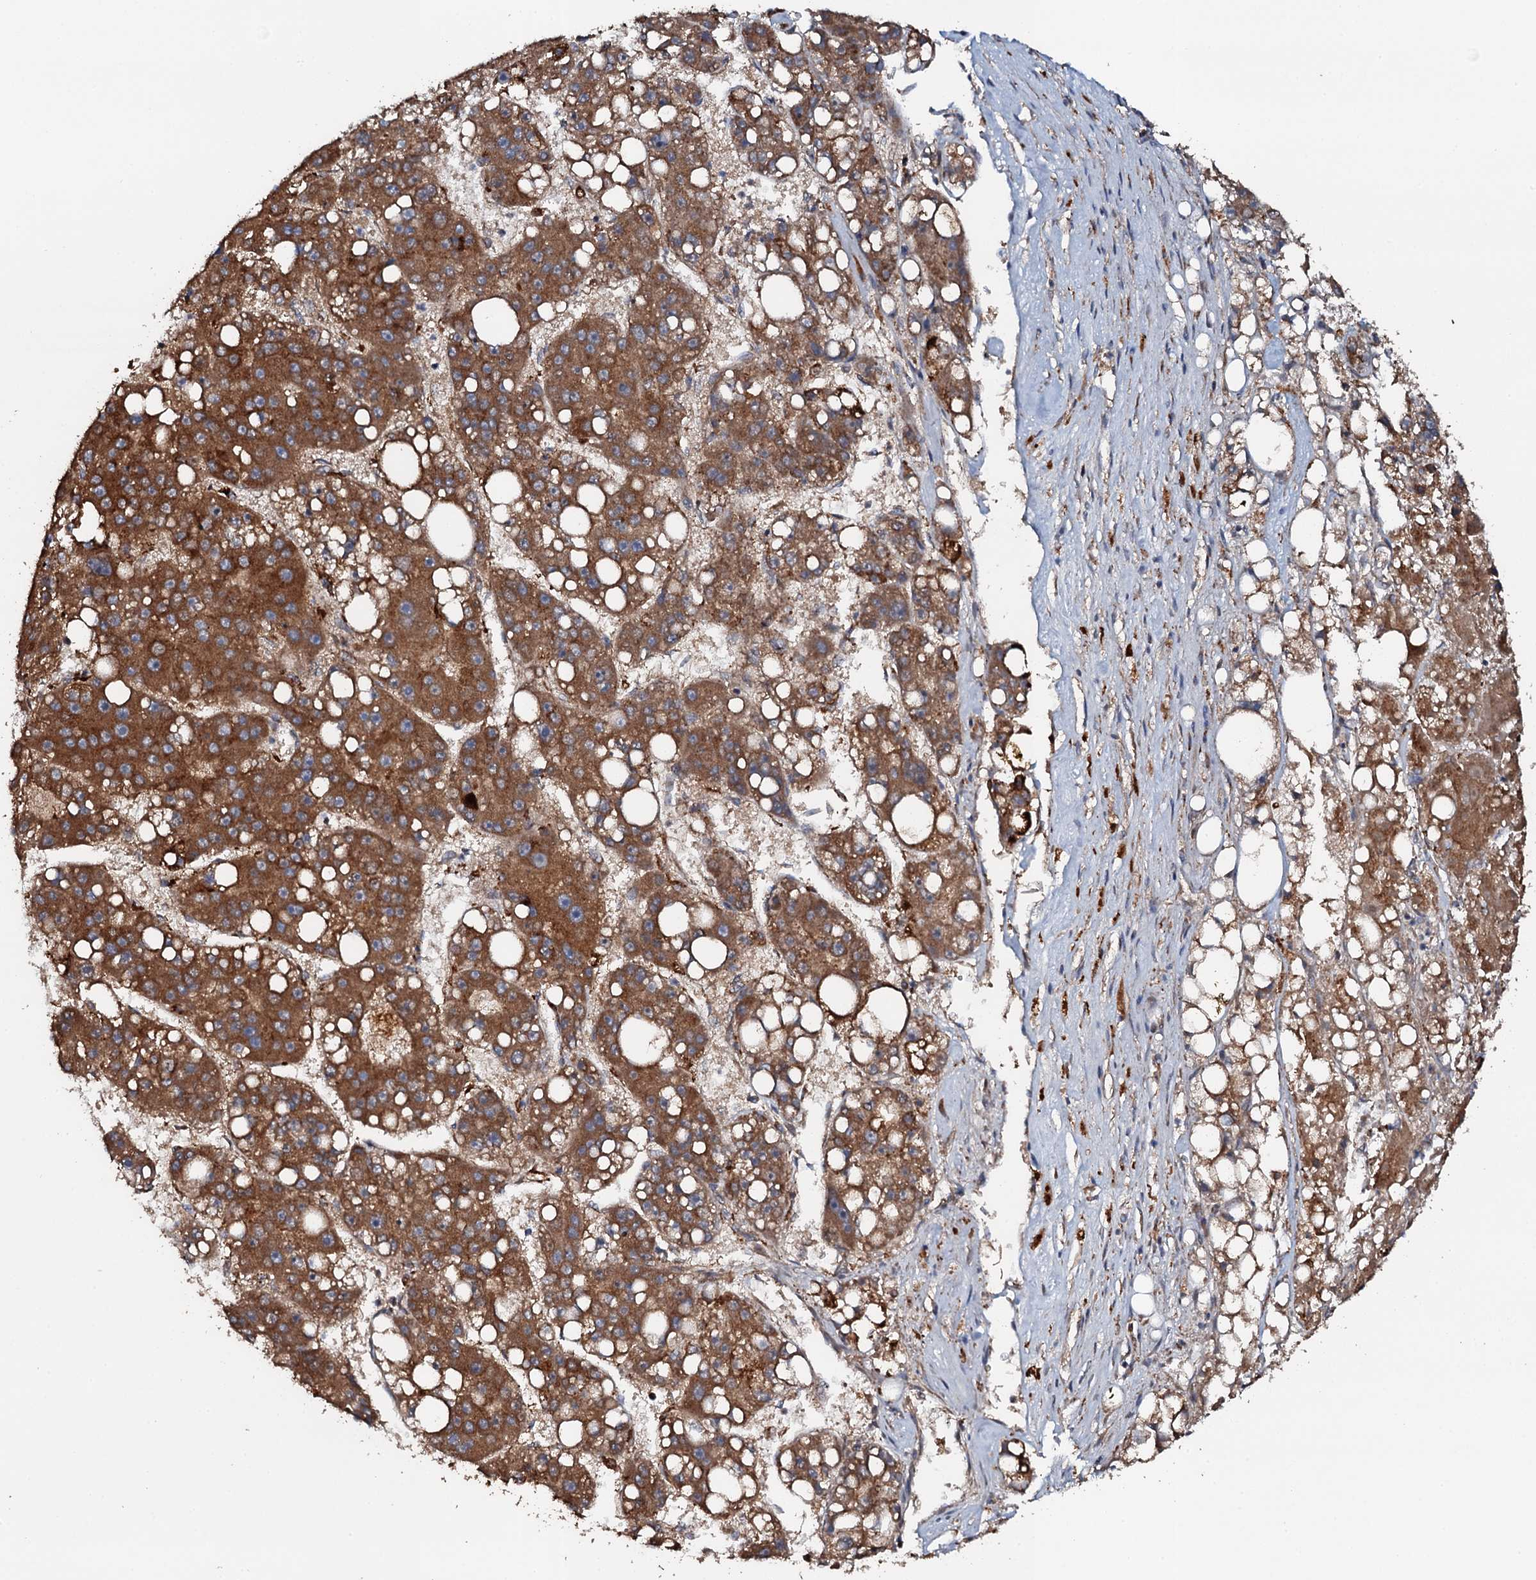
{"staining": {"intensity": "strong", "quantity": ">75%", "location": "cytoplasmic/membranous"}, "tissue": "liver cancer", "cell_type": "Tumor cells", "image_type": "cancer", "snomed": [{"axis": "morphology", "description": "Carcinoma, Hepatocellular, NOS"}, {"axis": "topography", "description": "Liver"}], "caption": "Strong cytoplasmic/membranous positivity for a protein is identified in about >75% of tumor cells of hepatocellular carcinoma (liver) using immunohistochemistry.", "gene": "GLCE", "patient": {"sex": "female", "age": 61}}